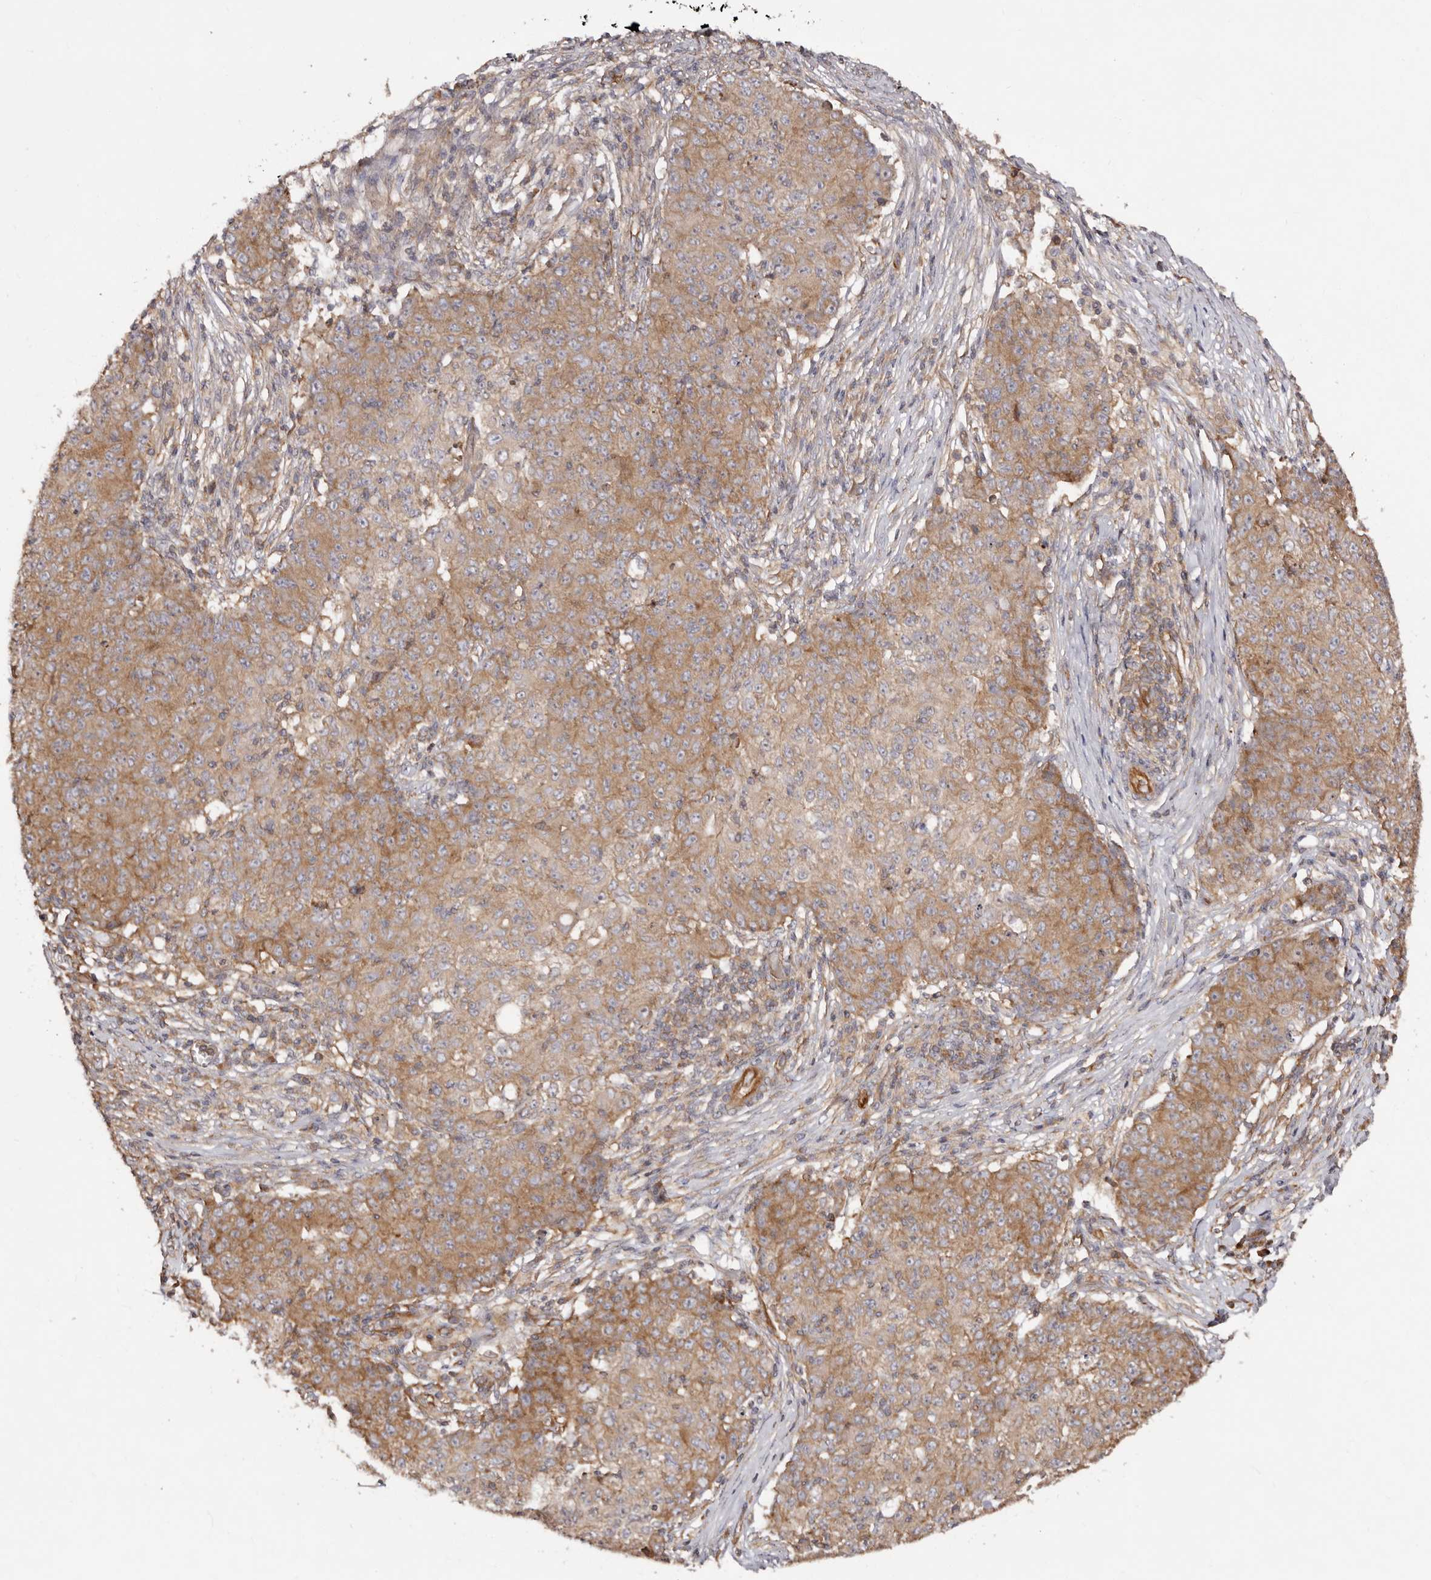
{"staining": {"intensity": "moderate", "quantity": ">75%", "location": "cytoplasmic/membranous"}, "tissue": "ovarian cancer", "cell_type": "Tumor cells", "image_type": "cancer", "snomed": [{"axis": "morphology", "description": "Carcinoma, endometroid"}, {"axis": "topography", "description": "Ovary"}], "caption": "IHC histopathology image of neoplastic tissue: human ovarian endometroid carcinoma stained using immunohistochemistry exhibits medium levels of moderate protein expression localized specifically in the cytoplasmic/membranous of tumor cells, appearing as a cytoplasmic/membranous brown color.", "gene": "RPS6", "patient": {"sex": "female", "age": 42}}